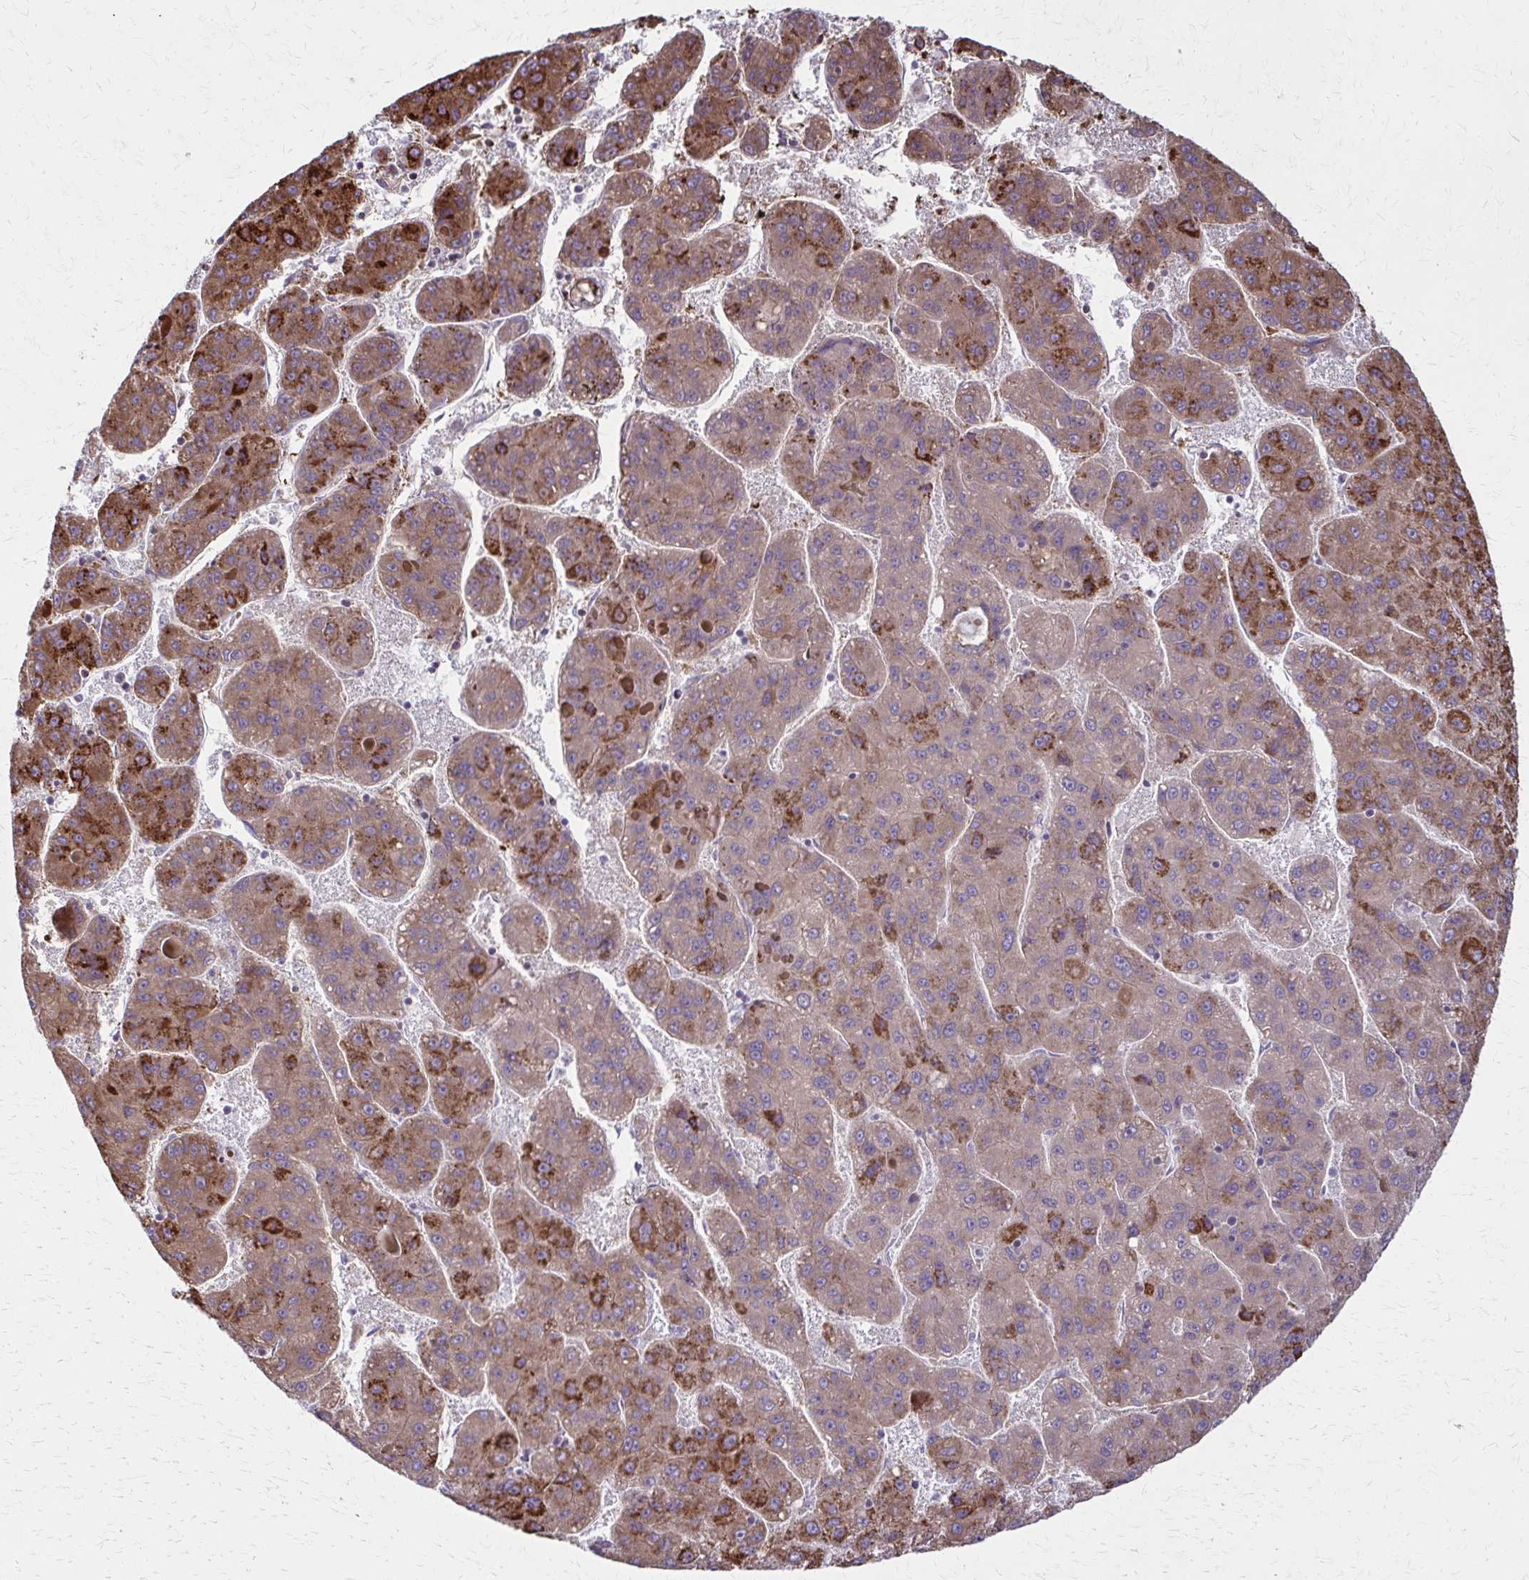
{"staining": {"intensity": "moderate", "quantity": ">75%", "location": "cytoplasmic/membranous"}, "tissue": "liver cancer", "cell_type": "Tumor cells", "image_type": "cancer", "snomed": [{"axis": "morphology", "description": "Carcinoma, Hepatocellular, NOS"}, {"axis": "topography", "description": "Liver"}], "caption": "Hepatocellular carcinoma (liver) stained for a protein exhibits moderate cytoplasmic/membranous positivity in tumor cells.", "gene": "TVP23A", "patient": {"sex": "female", "age": 82}}